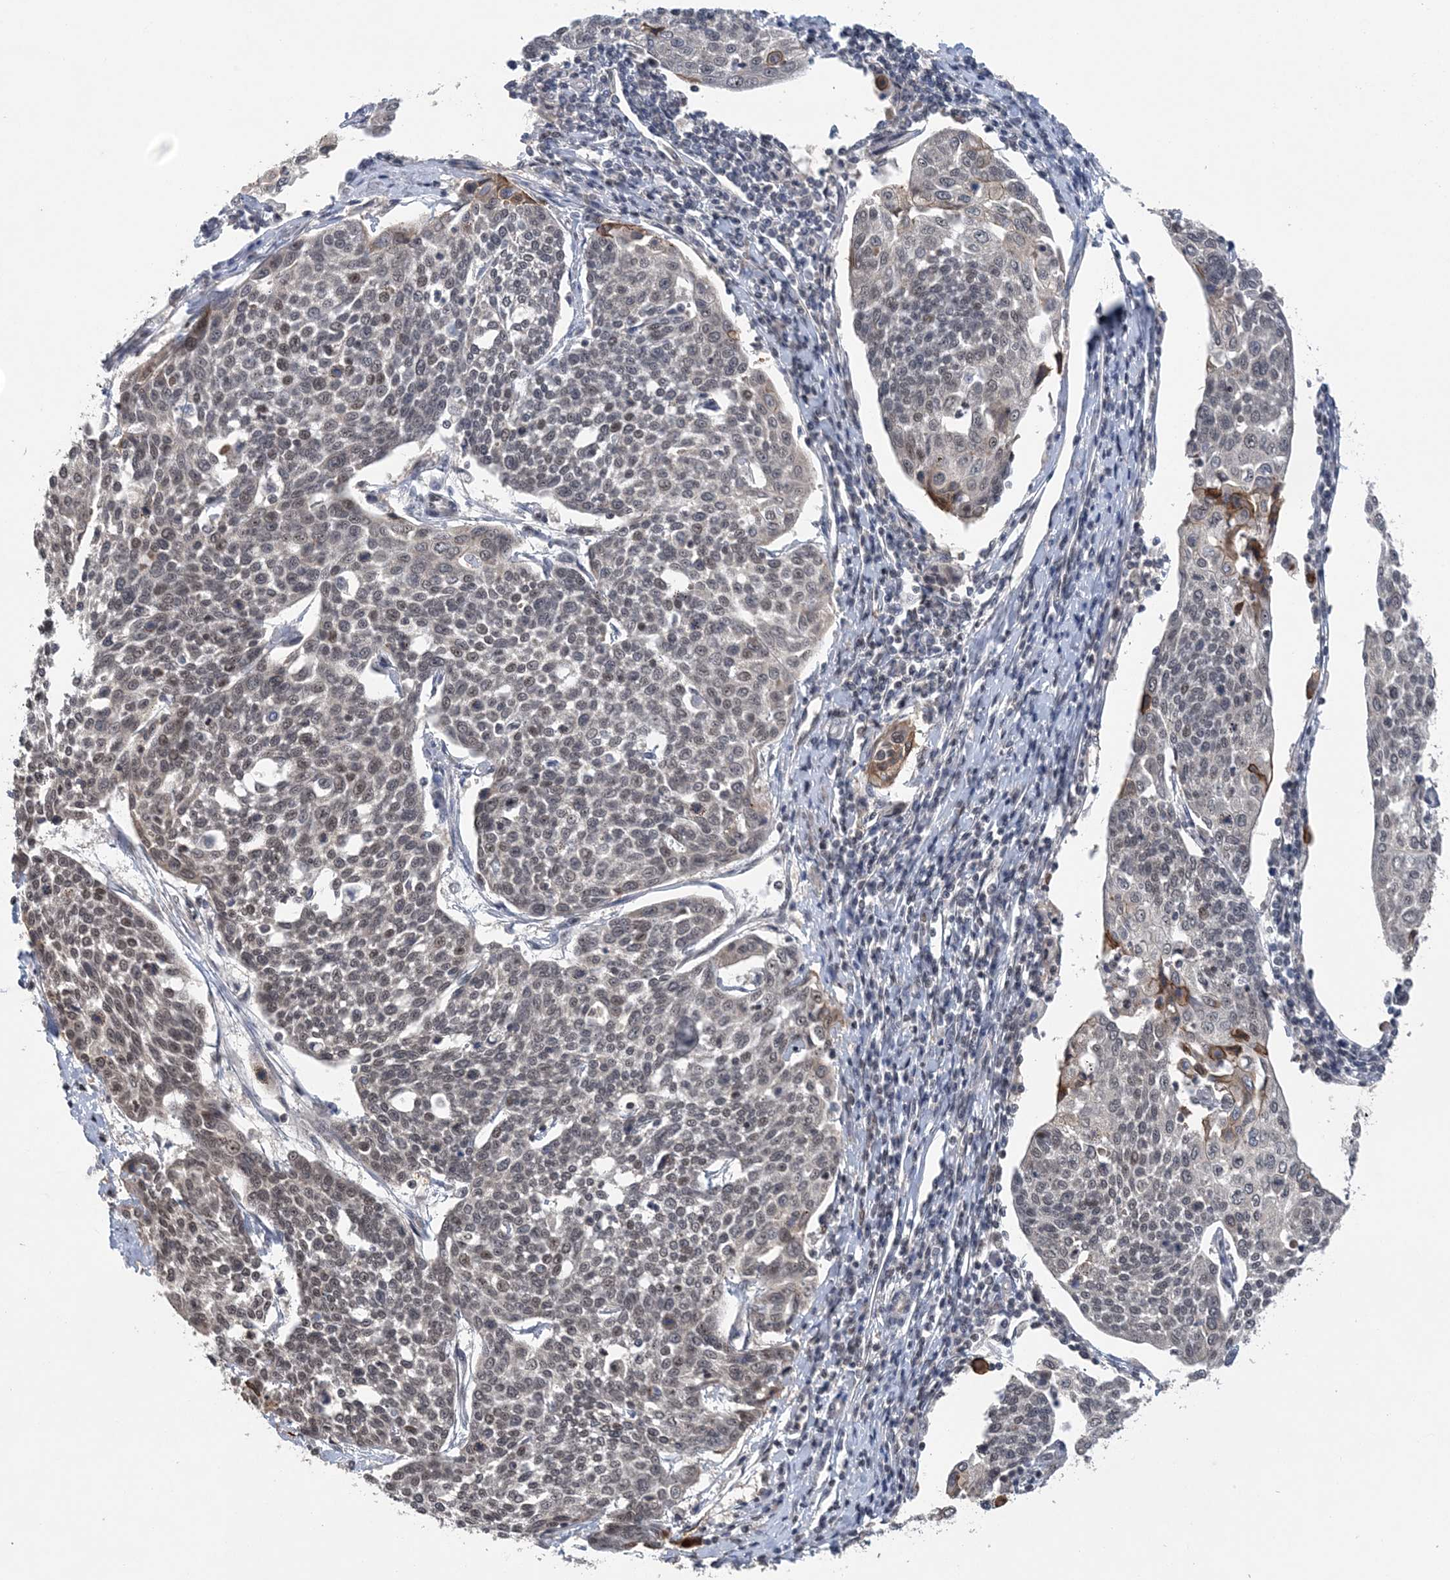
{"staining": {"intensity": "weak", "quantity": ">75%", "location": "nuclear"}, "tissue": "cervical cancer", "cell_type": "Tumor cells", "image_type": "cancer", "snomed": [{"axis": "morphology", "description": "Squamous cell carcinoma, NOS"}, {"axis": "topography", "description": "Cervix"}], "caption": "Cervical cancer stained with DAB (3,3'-diaminobenzidine) immunohistochemistry reveals low levels of weak nuclear positivity in approximately >75% of tumor cells.", "gene": "CCDC152", "patient": {"sex": "female", "age": 34}}